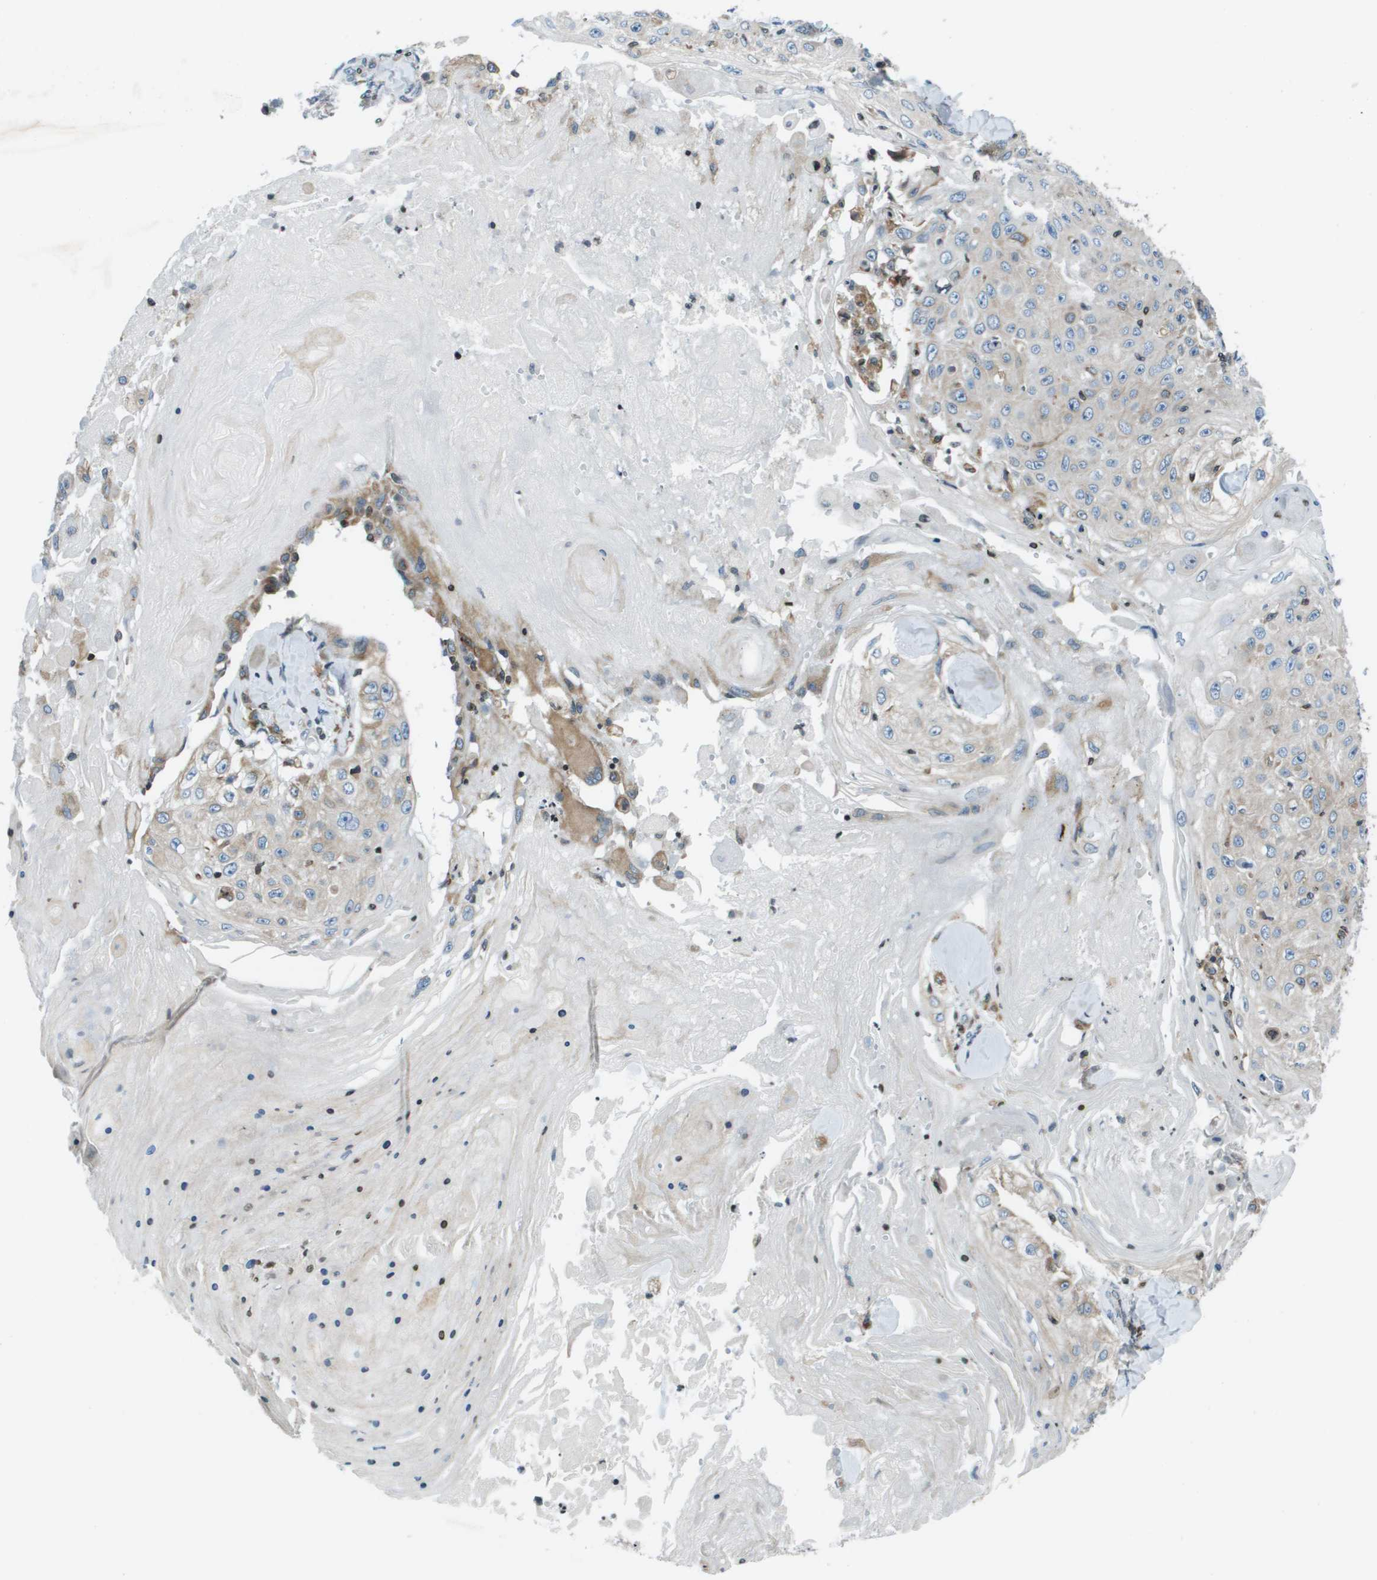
{"staining": {"intensity": "weak", "quantity": "<25%", "location": "cytoplasmic/membranous"}, "tissue": "skin cancer", "cell_type": "Tumor cells", "image_type": "cancer", "snomed": [{"axis": "morphology", "description": "Squamous cell carcinoma, NOS"}, {"axis": "topography", "description": "Skin"}], "caption": "There is no significant expression in tumor cells of skin cancer.", "gene": "ESYT1", "patient": {"sex": "male", "age": 86}}